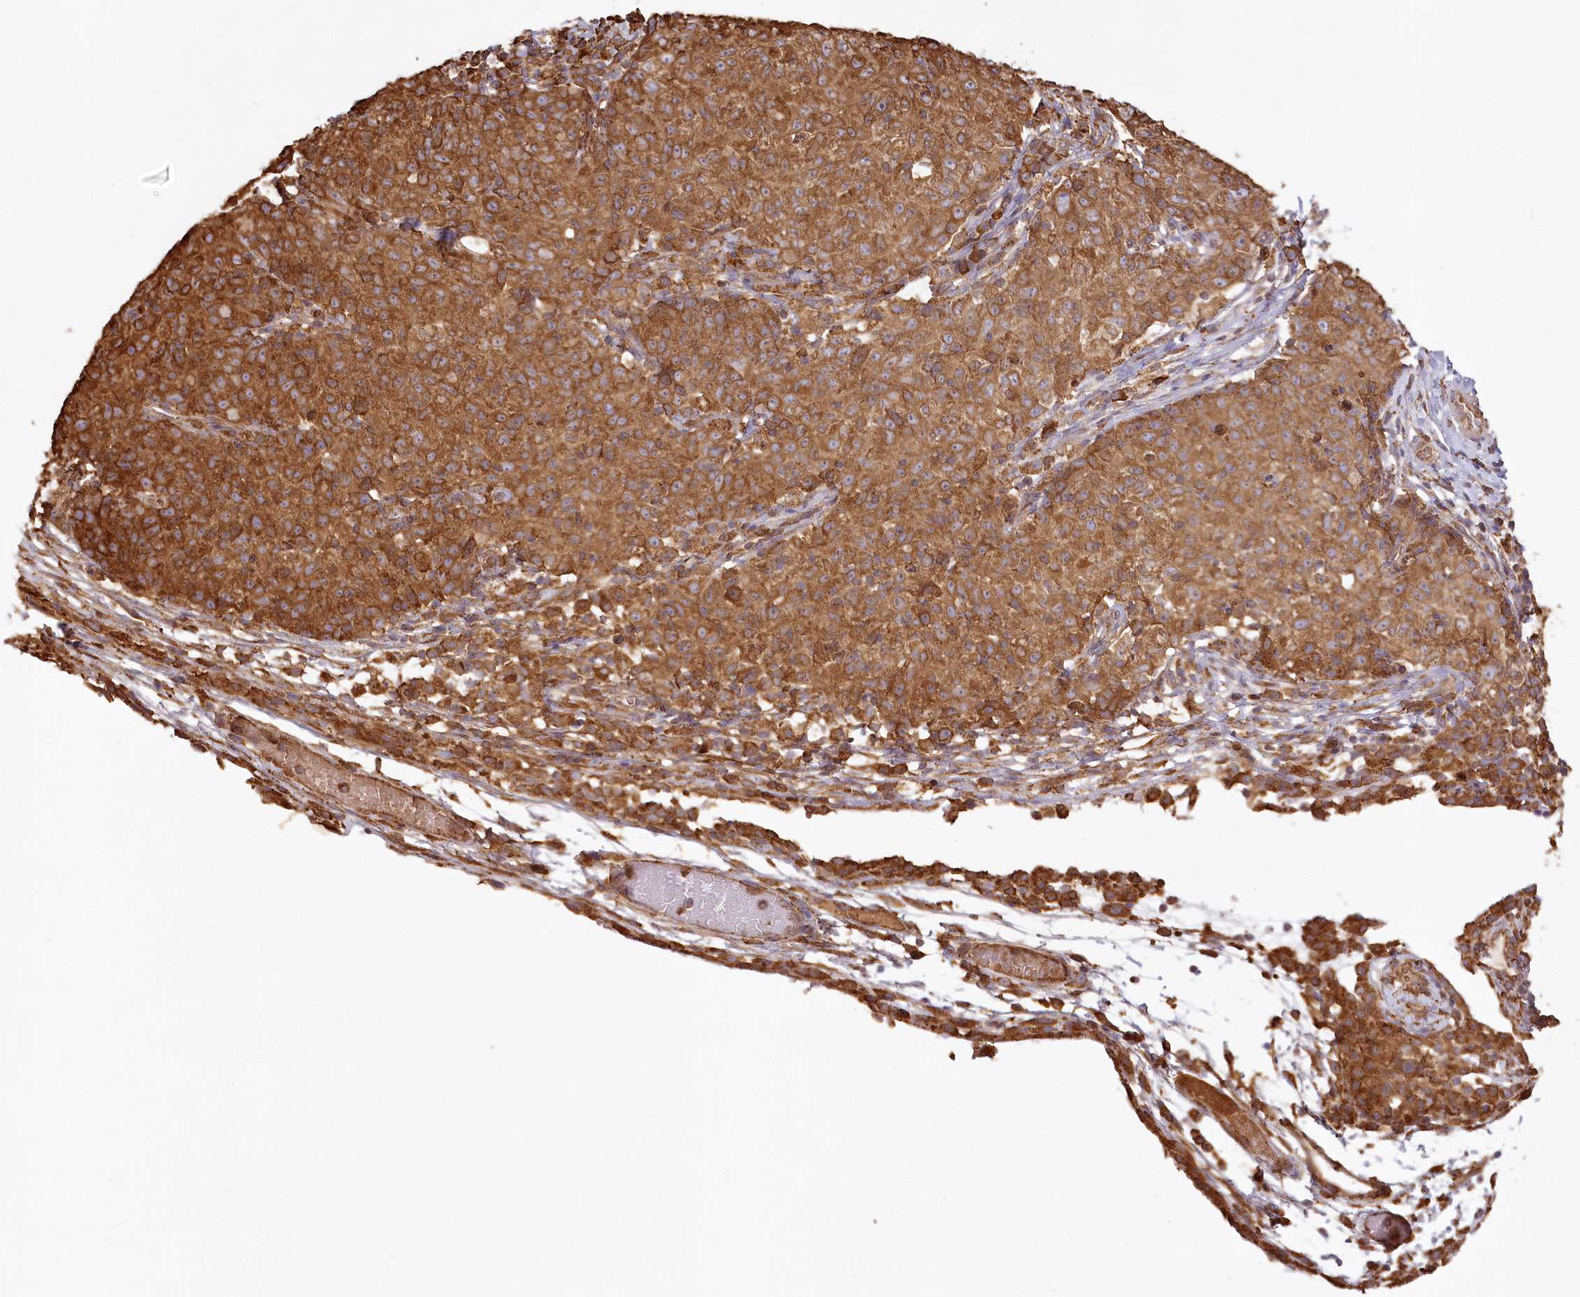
{"staining": {"intensity": "strong", "quantity": ">75%", "location": "cytoplasmic/membranous"}, "tissue": "ovarian cancer", "cell_type": "Tumor cells", "image_type": "cancer", "snomed": [{"axis": "morphology", "description": "Carcinoma, endometroid"}, {"axis": "topography", "description": "Ovary"}], "caption": "Tumor cells display strong cytoplasmic/membranous expression in about >75% of cells in endometroid carcinoma (ovarian). The protein is shown in brown color, while the nuclei are stained blue.", "gene": "ACAP2", "patient": {"sex": "female", "age": 42}}